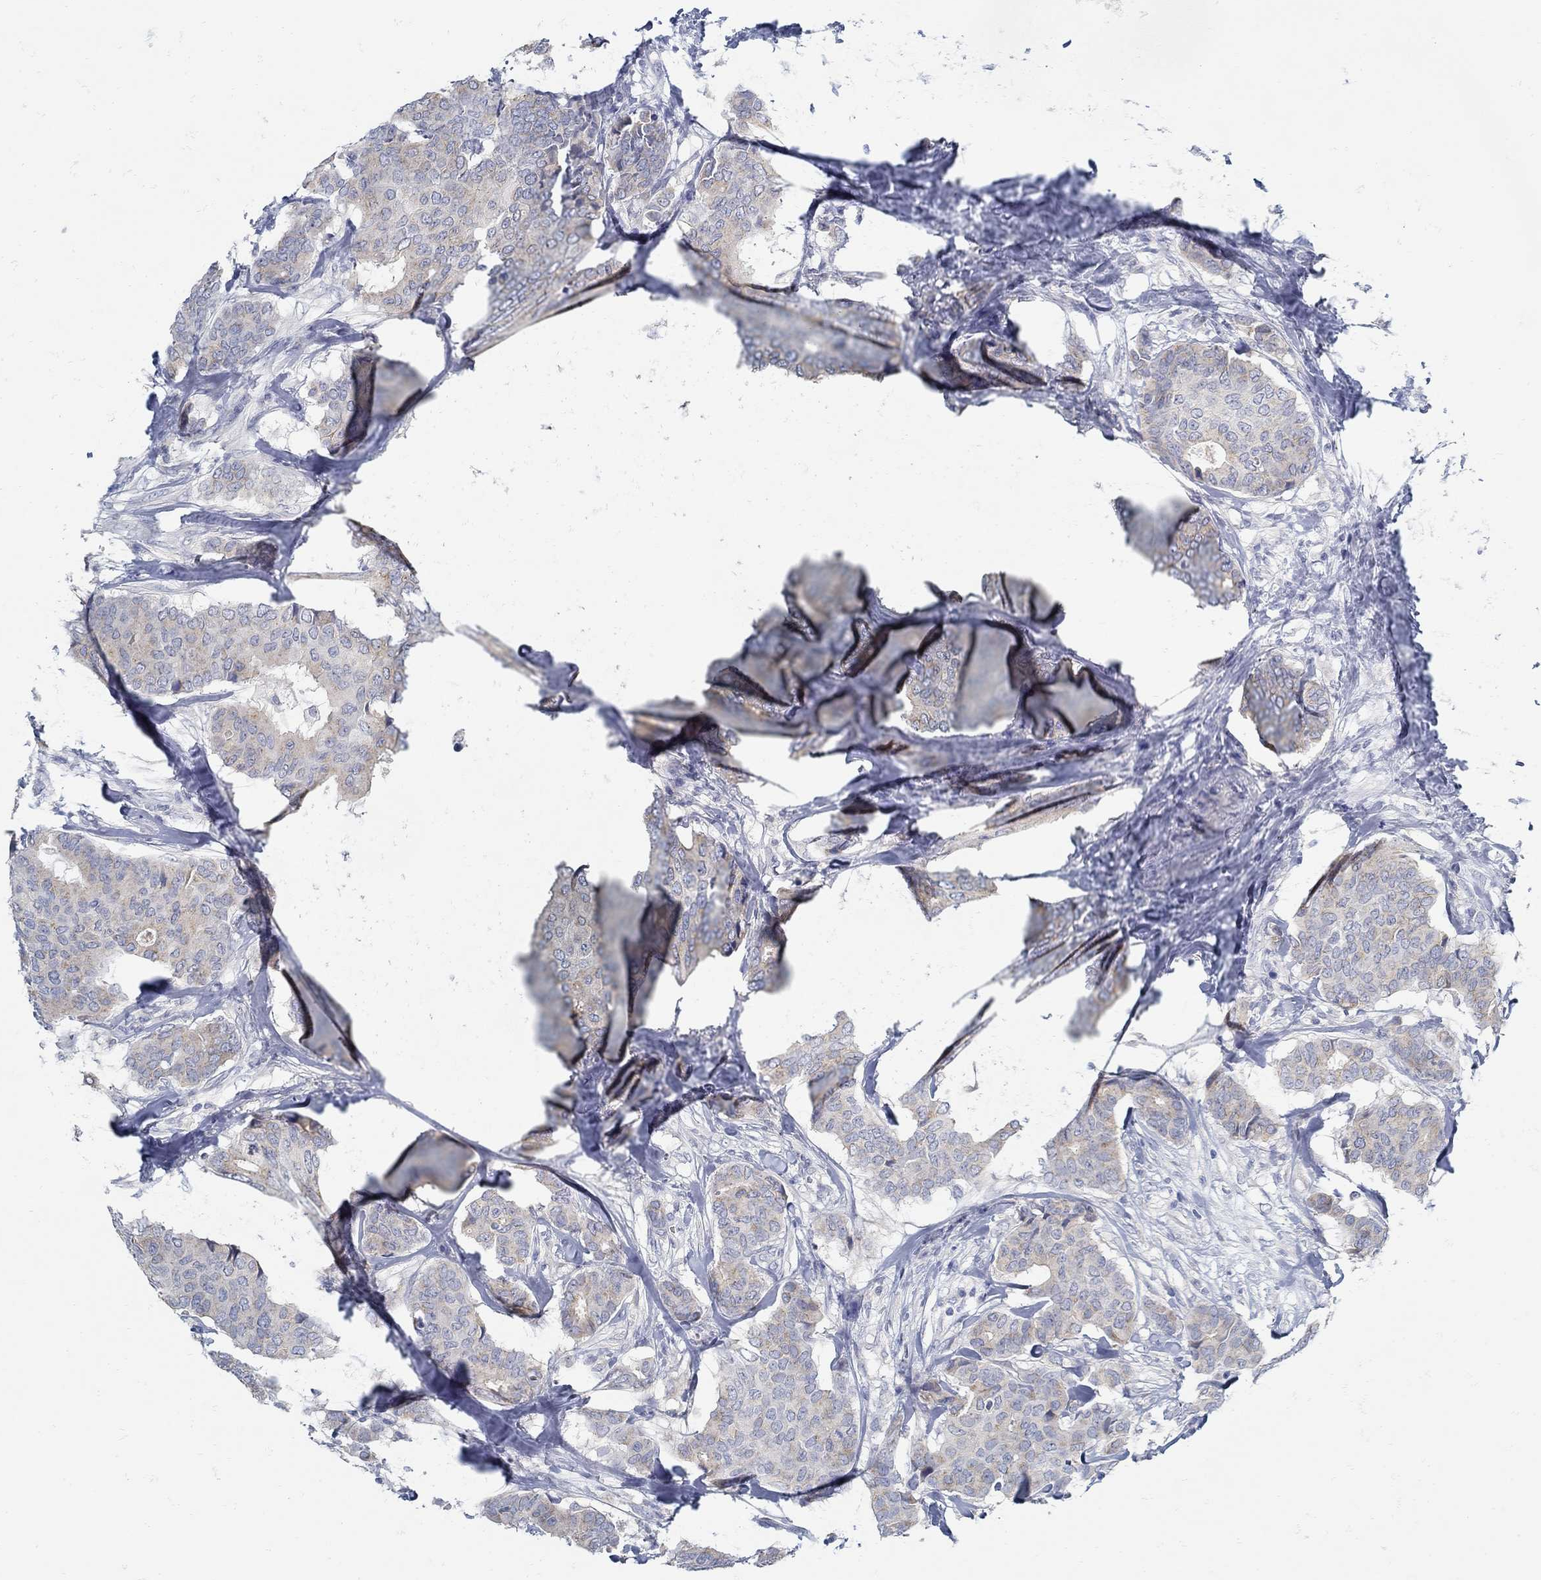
{"staining": {"intensity": "weak", "quantity": "25%-75%", "location": "cytoplasmic/membranous"}, "tissue": "breast cancer", "cell_type": "Tumor cells", "image_type": "cancer", "snomed": [{"axis": "morphology", "description": "Duct carcinoma"}, {"axis": "topography", "description": "Breast"}], "caption": "Breast cancer (infiltrating ductal carcinoma) stained with a protein marker displays weak staining in tumor cells.", "gene": "ZFAND4", "patient": {"sex": "female", "age": 75}}